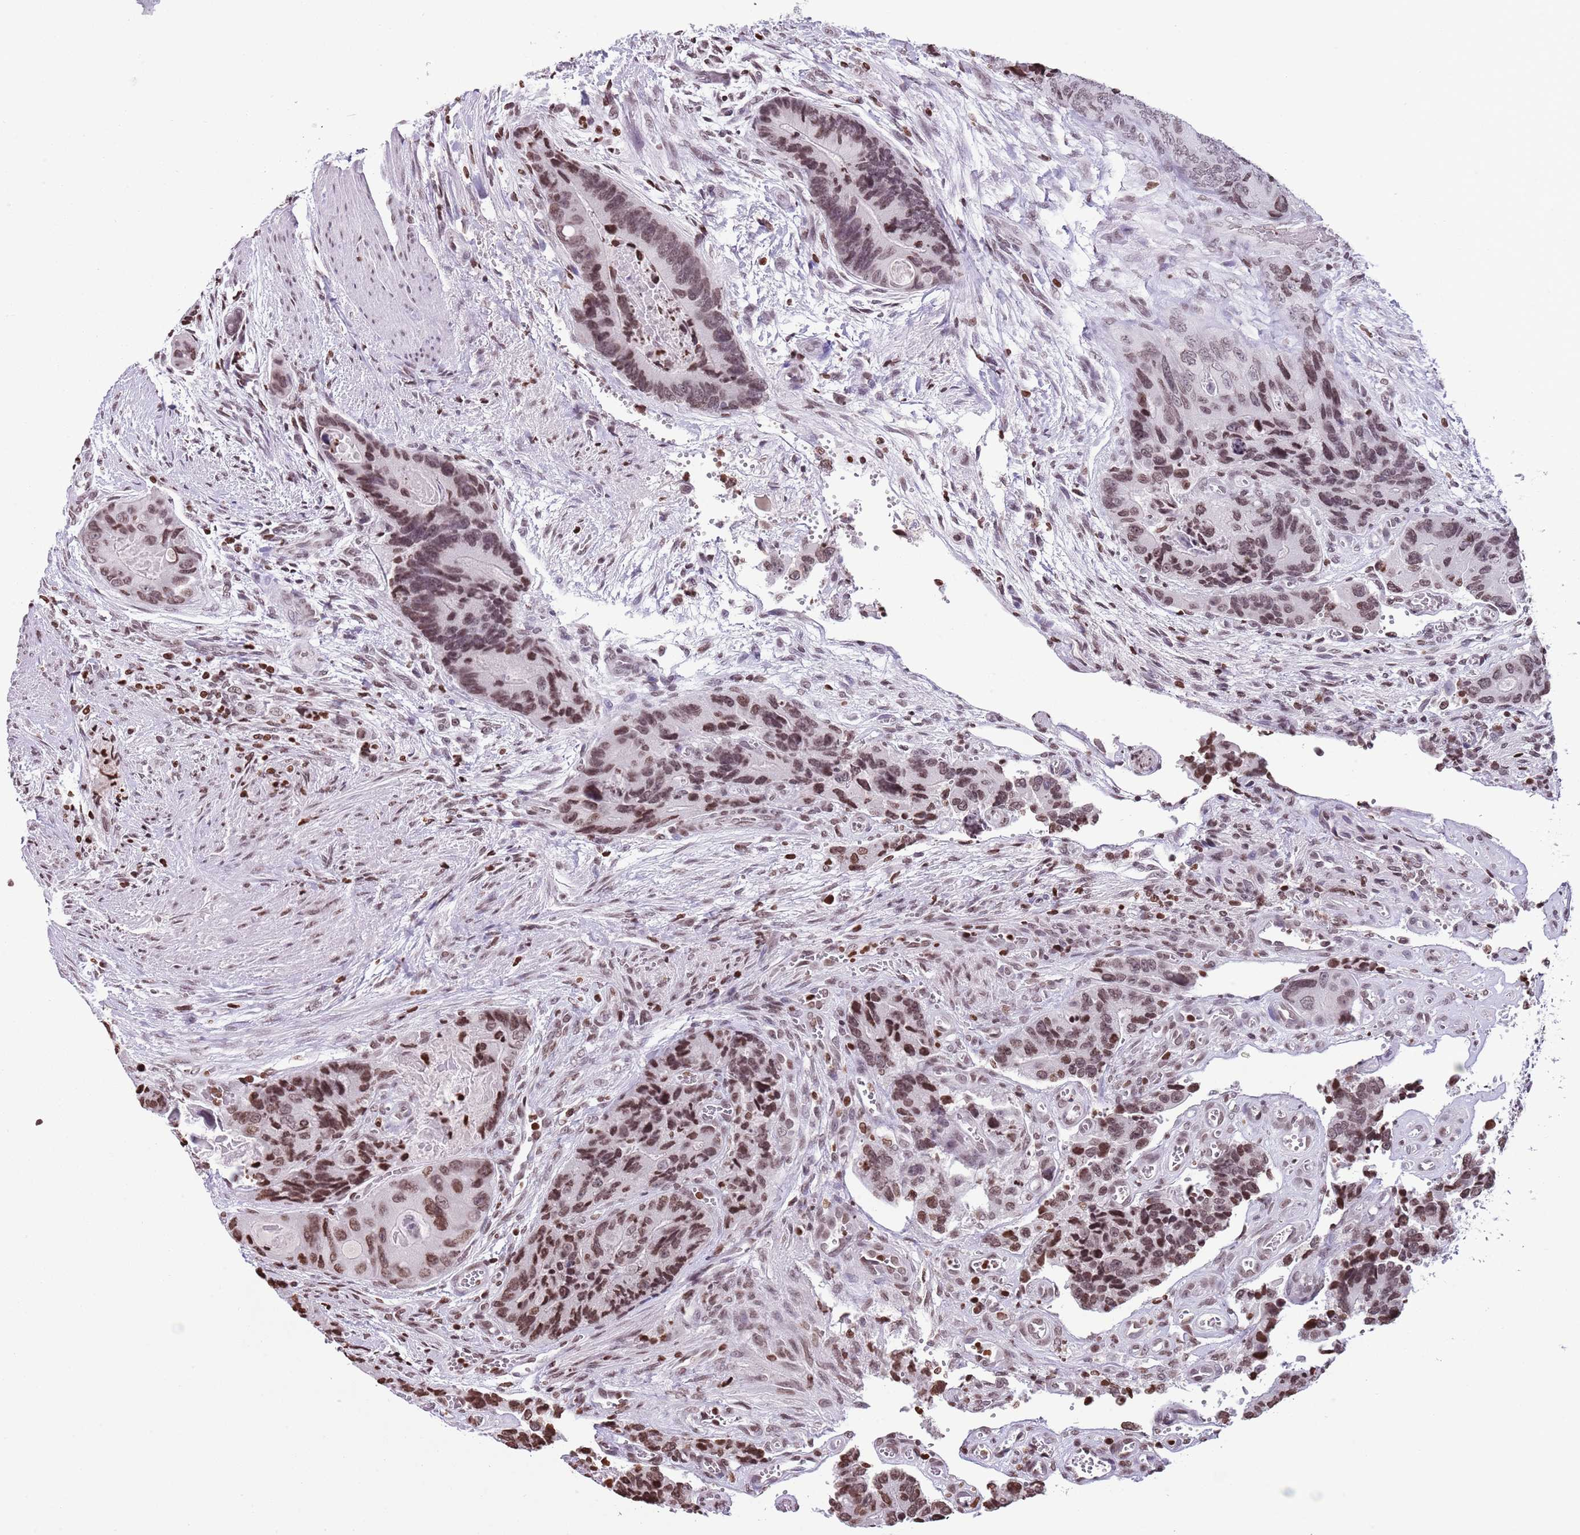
{"staining": {"intensity": "moderate", "quantity": ">75%", "location": "nuclear"}, "tissue": "colorectal cancer", "cell_type": "Tumor cells", "image_type": "cancer", "snomed": [{"axis": "morphology", "description": "Adenocarcinoma, NOS"}, {"axis": "topography", "description": "Colon"}], "caption": "Colorectal adenocarcinoma stained for a protein reveals moderate nuclear positivity in tumor cells.", "gene": "KPNA3", "patient": {"sex": "male", "age": 84}}